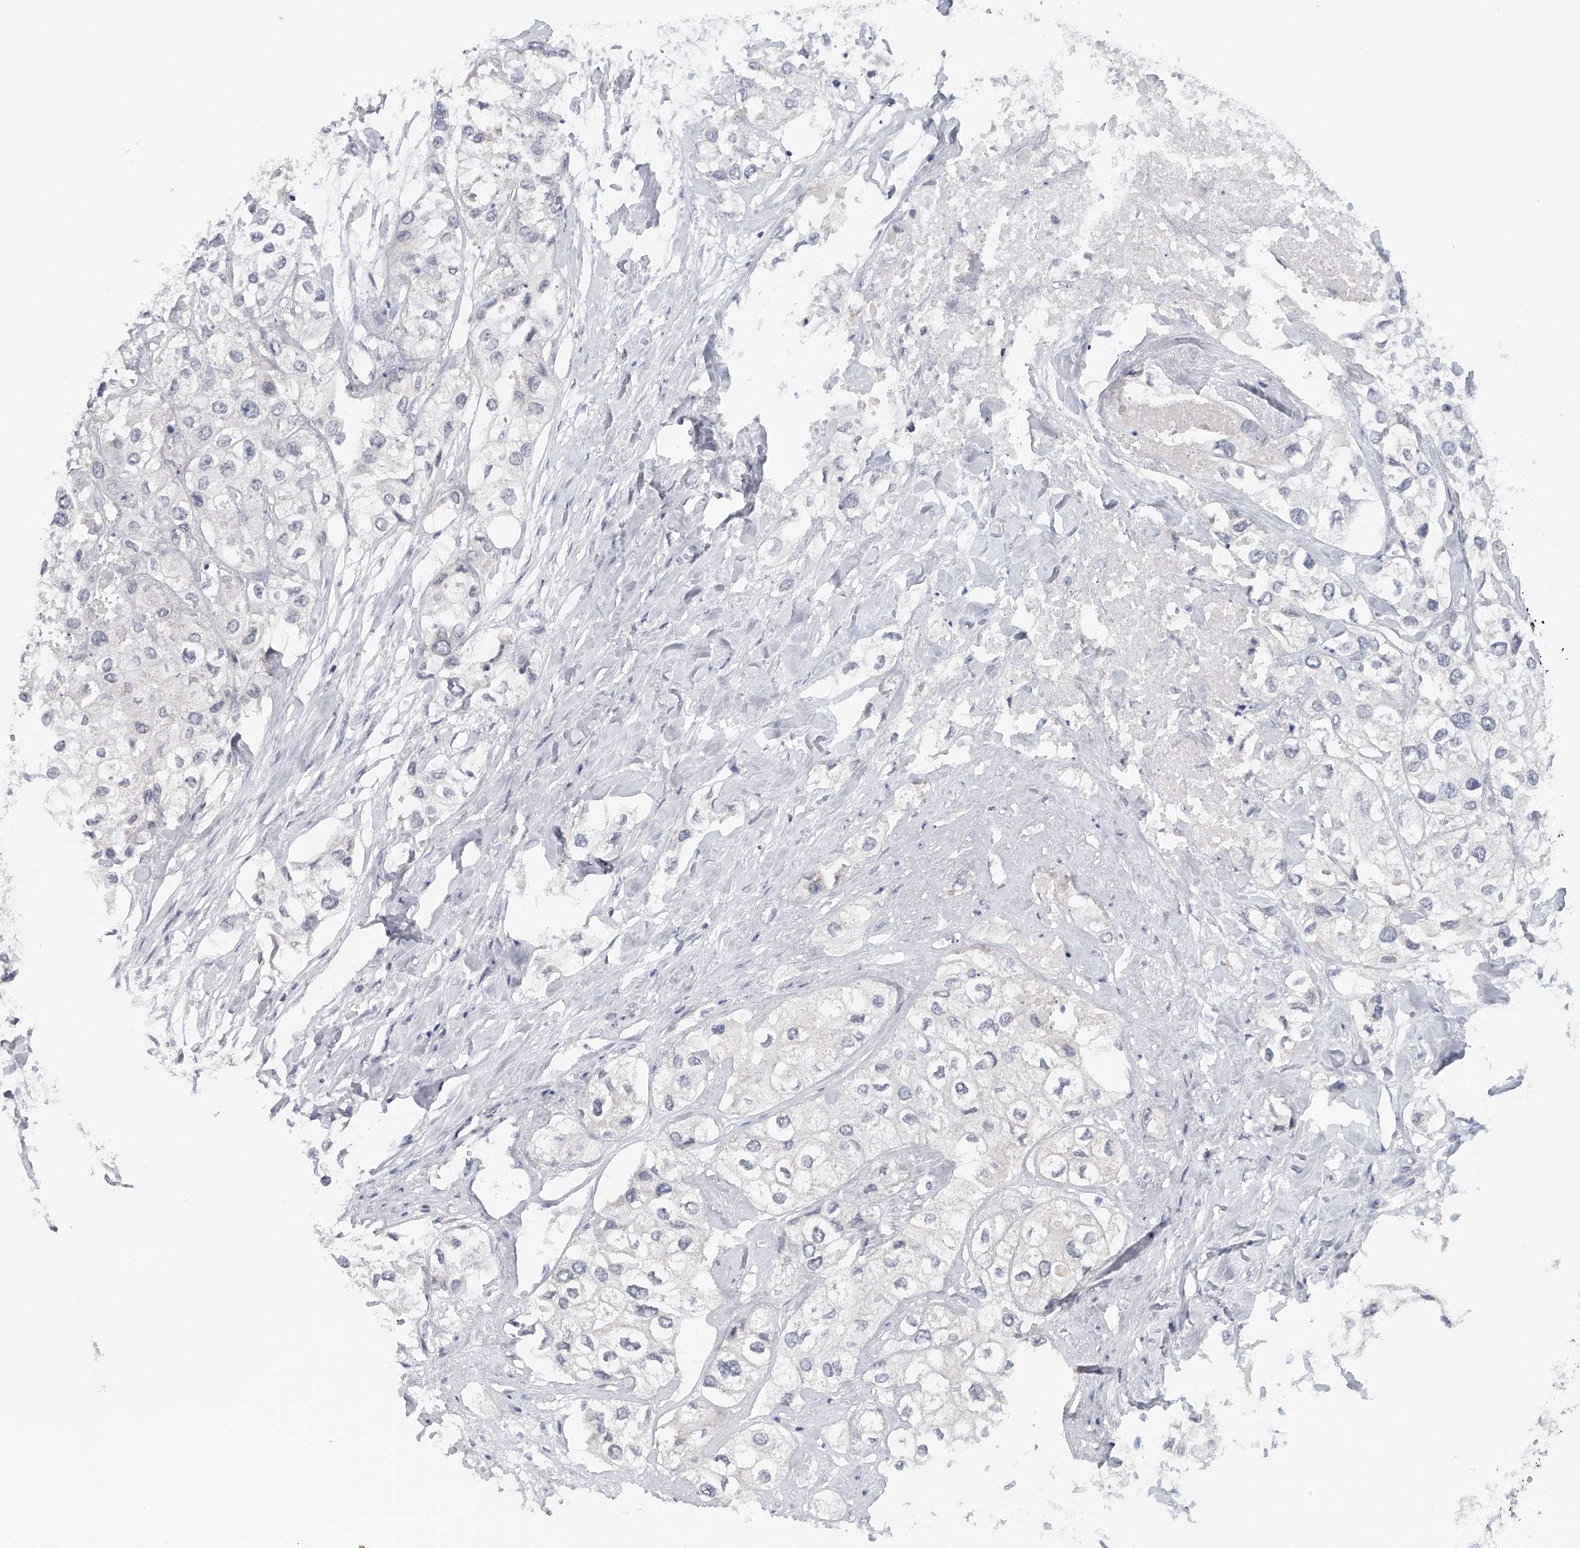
{"staining": {"intensity": "negative", "quantity": "none", "location": "none"}, "tissue": "urothelial cancer", "cell_type": "Tumor cells", "image_type": "cancer", "snomed": [{"axis": "morphology", "description": "Urothelial carcinoma, High grade"}, {"axis": "topography", "description": "Urinary bladder"}], "caption": "Immunohistochemistry micrograph of neoplastic tissue: human urothelial carcinoma (high-grade) stained with DAB (3,3'-diaminobenzidine) exhibits no significant protein staining in tumor cells.", "gene": "DDX43", "patient": {"sex": "male", "age": 64}}